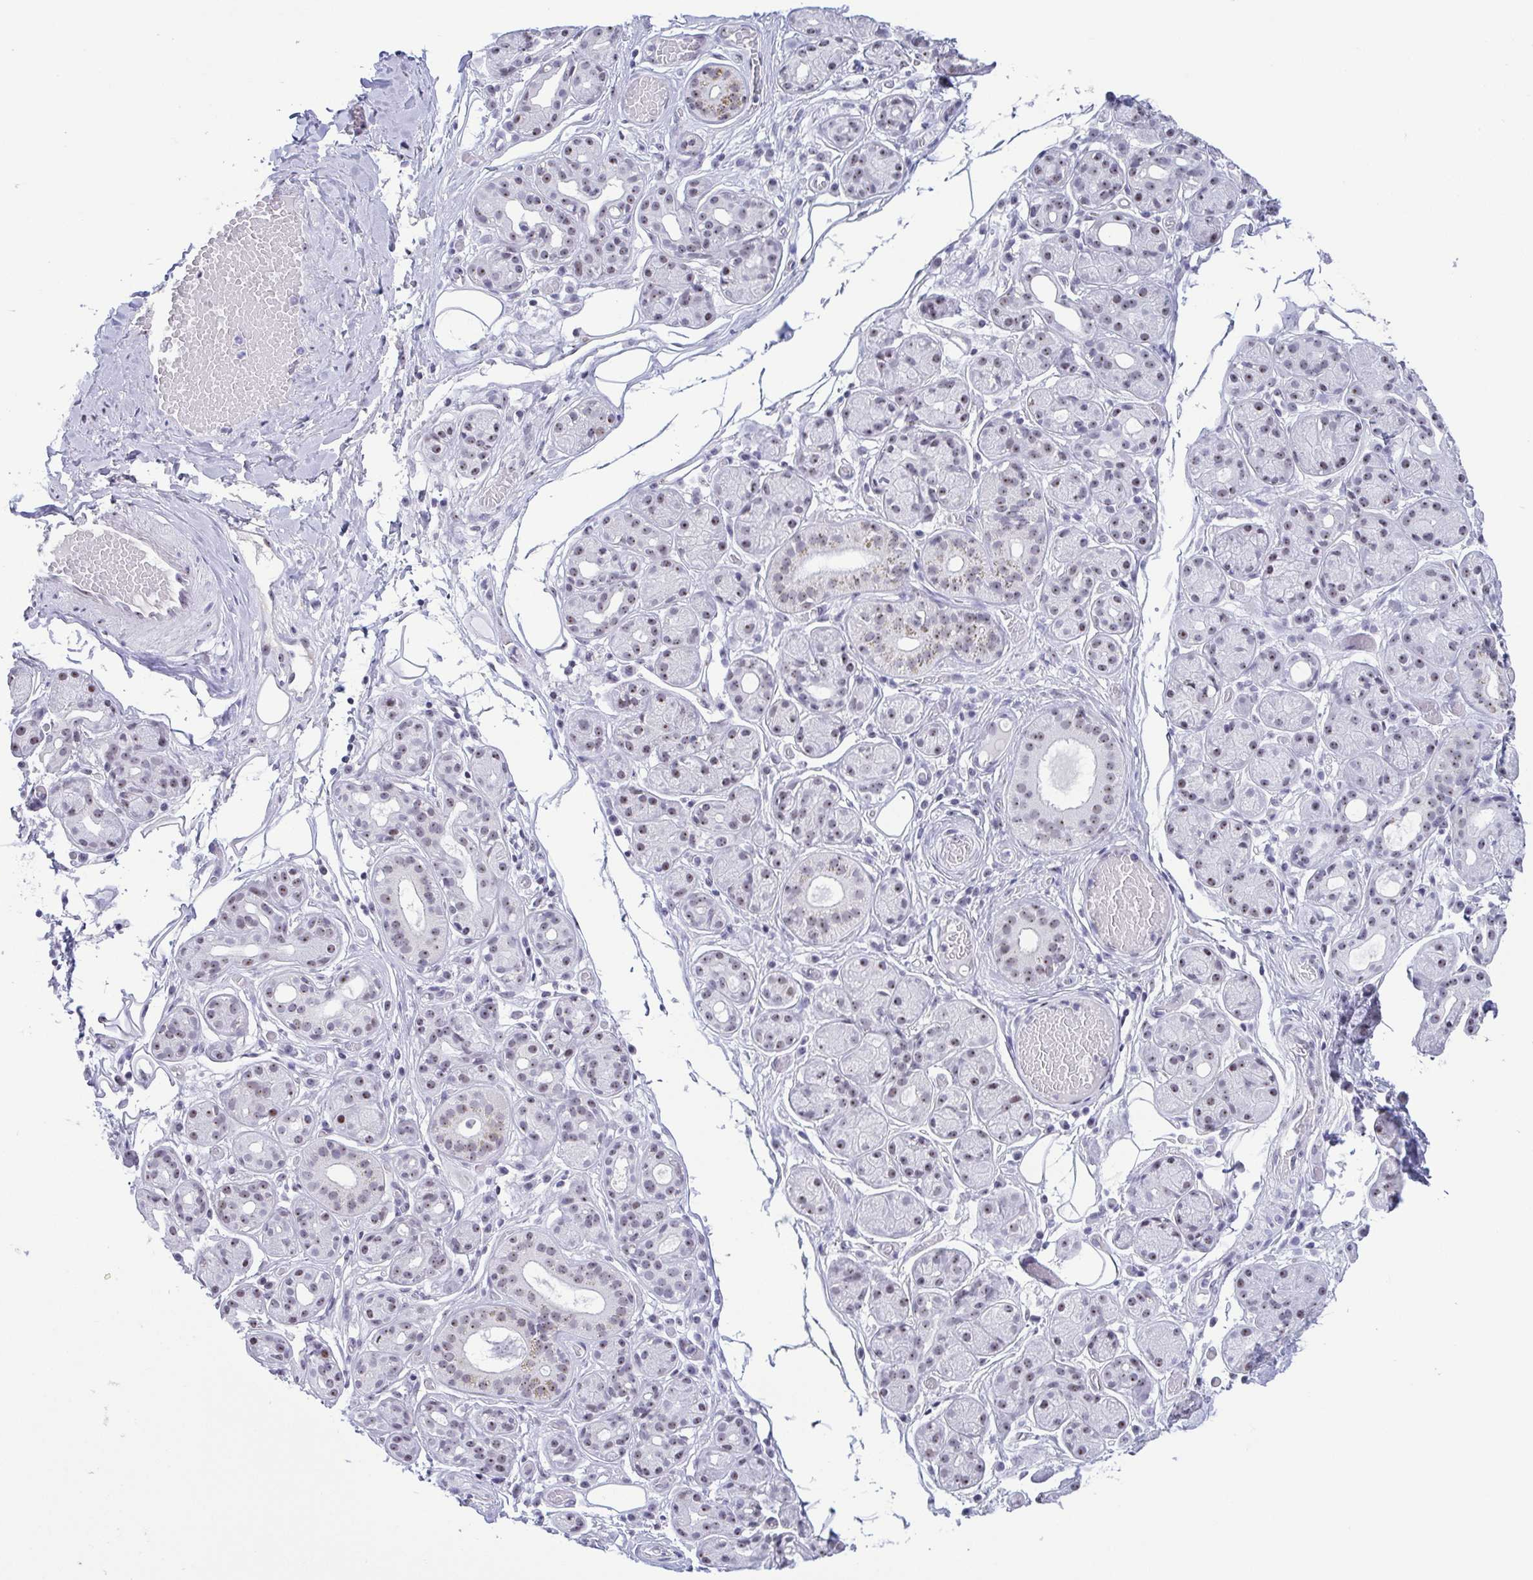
{"staining": {"intensity": "weak", "quantity": "25%-75%", "location": "nuclear"}, "tissue": "salivary gland", "cell_type": "Glandular cells", "image_type": "normal", "snomed": [{"axis": "morphology", "description": "Normal tissue, NOS"}, {"axis": "topography", "description": "Salivary gland"}, {"axis": "topography", "description": "Peripheral nerve tissue"}], "caption": "Immunohistochemistry (IHC) photomicrograph of benign salivary gland: human salivary gland stained using immunohistochemistry reveals low levels of weak protein expression localized specifically in the nuclear of glandular cells, appearing as a nuclear brown color.", "gene": "BZW1", "patient": {"sex": "male", "age": 71}}